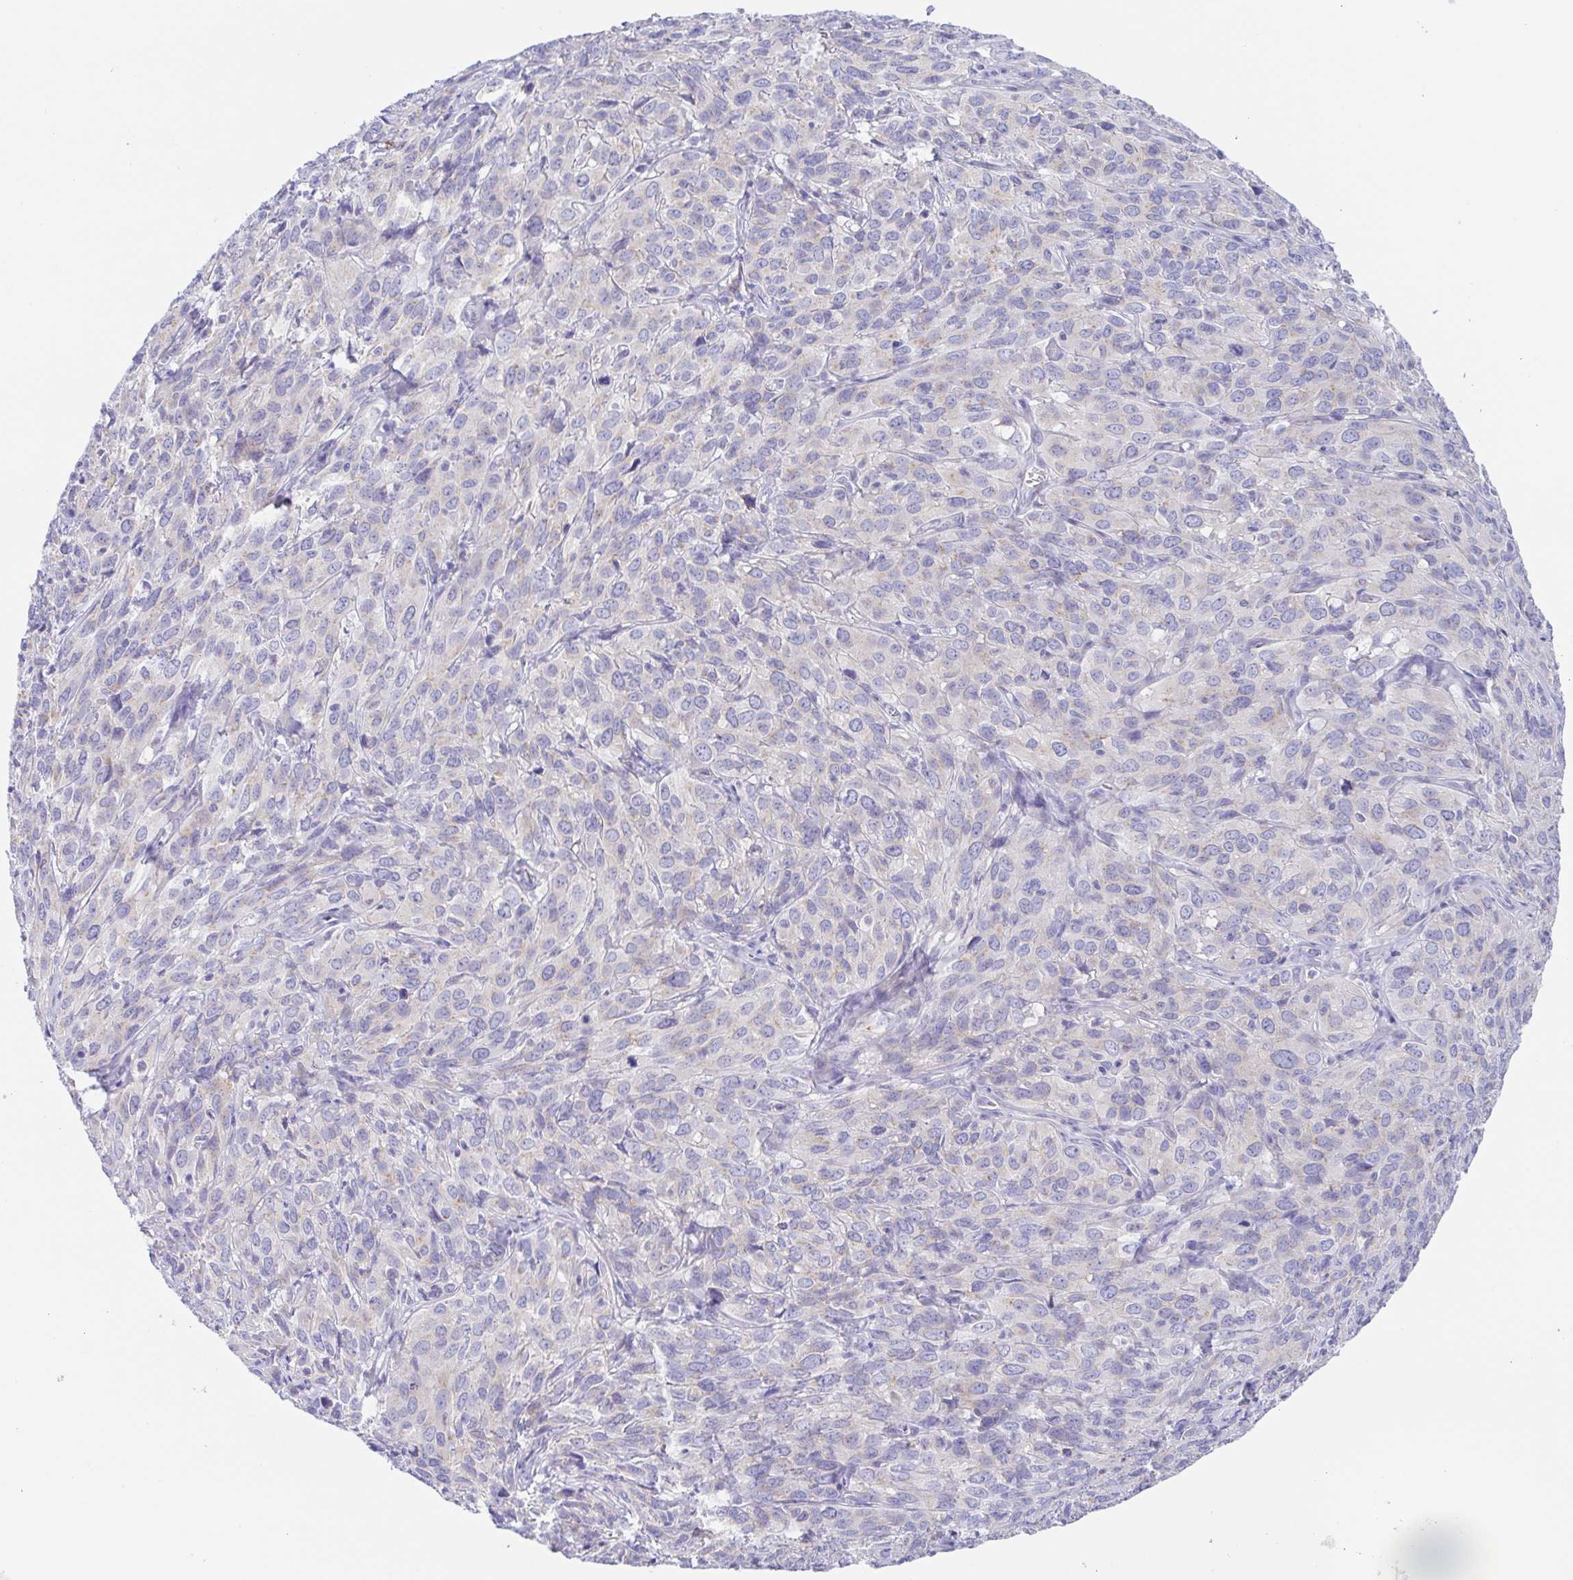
{"staining": {"intensity": "negative", "quantity": "none", "location": "none"}, "tissue": "cervical cancer", "cell_type": "Tumor cells", "image_type": "cancer", "snomed": [{"axis": "morphology", "description": "Squamous cell carcinoma, NOS"}, {"axis": "topography", "description": "Cervix"}], "caption": "This is an immunohistochemistry photomicrograph of cervical squamous cell carcinoma. There is no positivity in tumor cells.", "gene": "SCG3", "patient": {"sex": "female", "age": 51}}